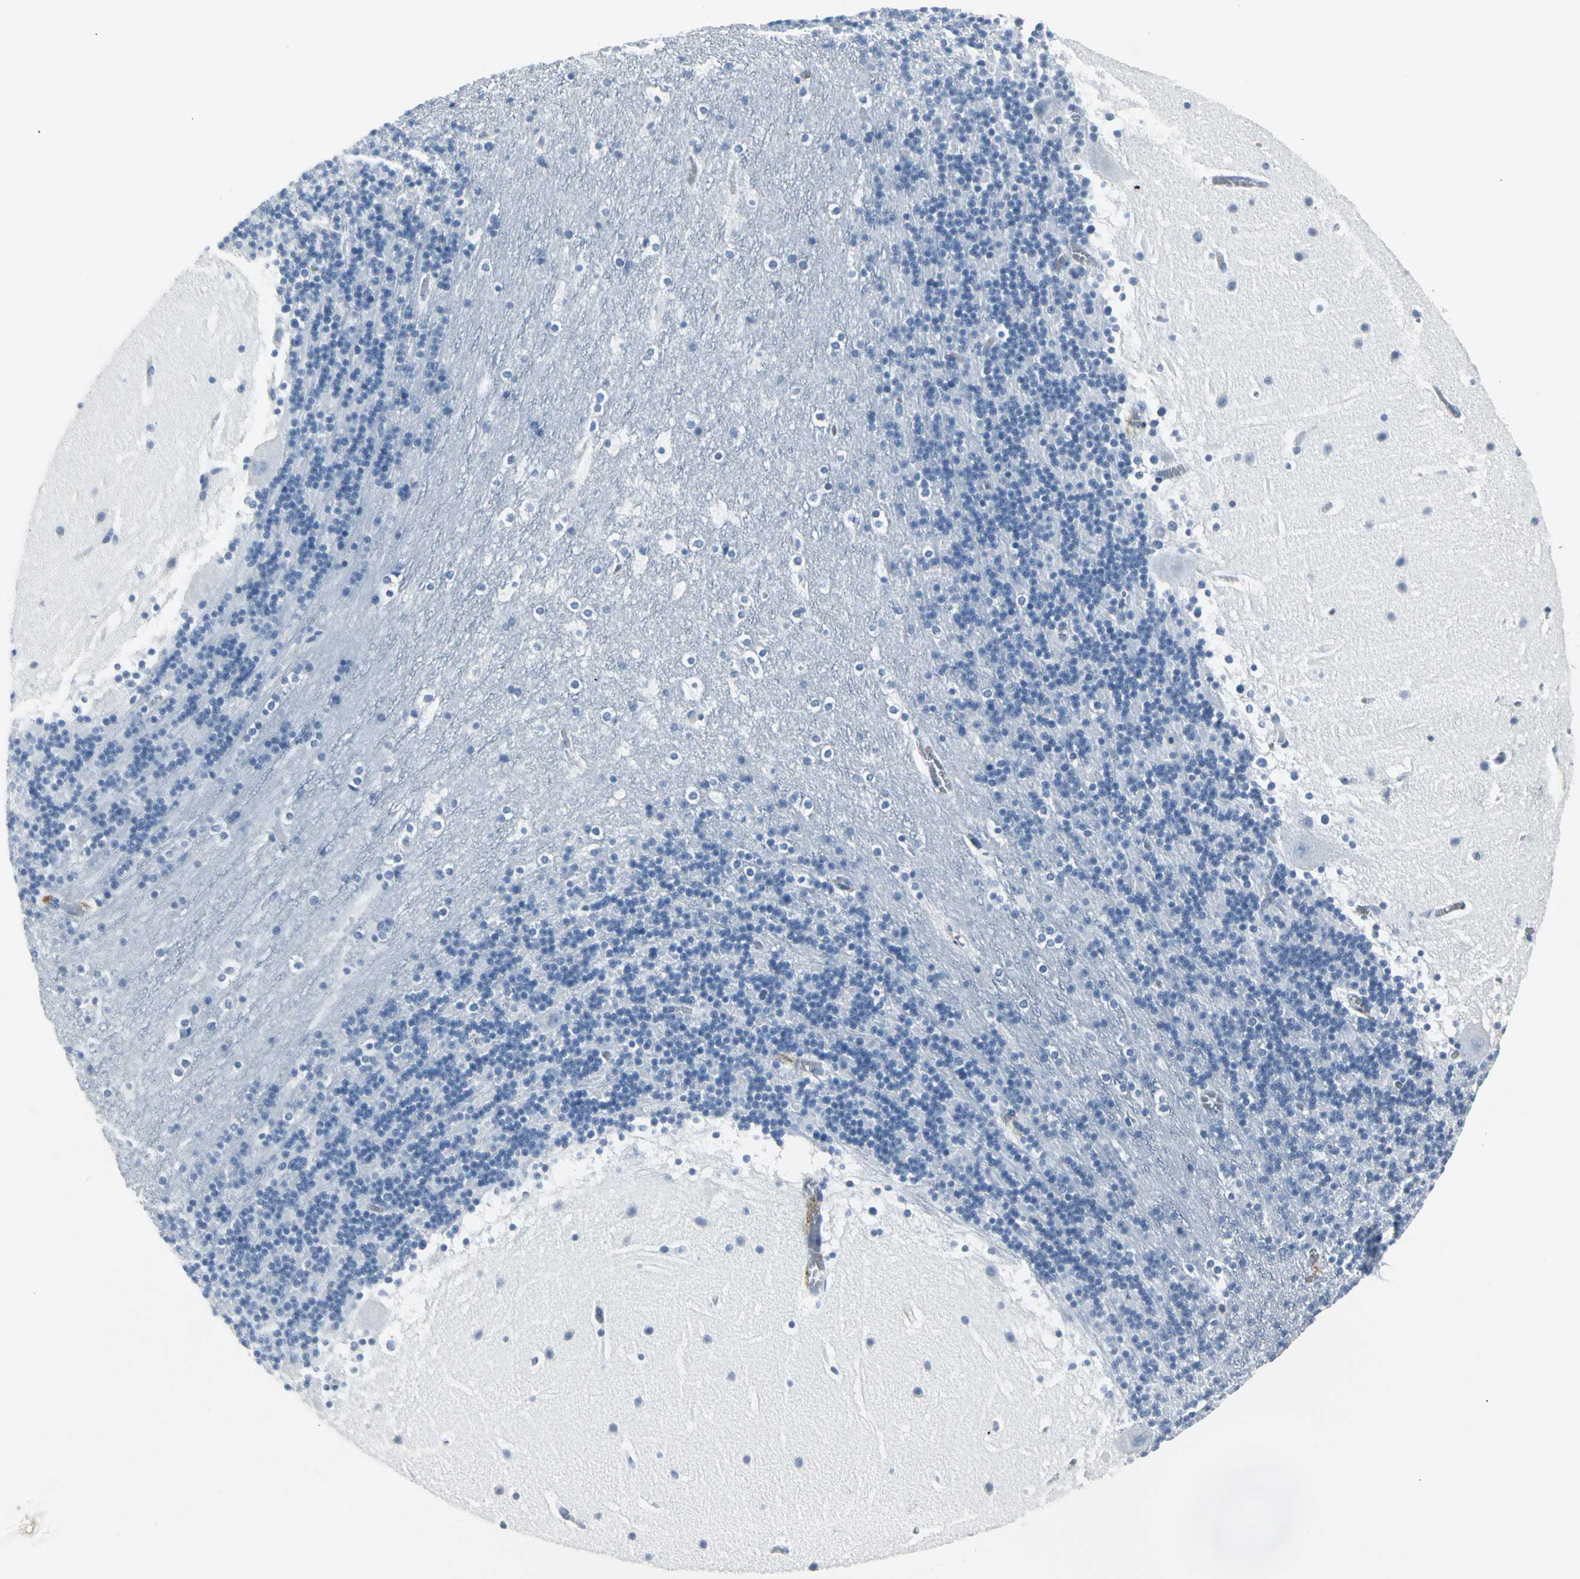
{"staining": {"intensity": "negative", "quantity": "none", "location": "none"}, "tissue": "cerebellum", "cell_type": "Cells in granular layer", "image_type": "normal", "snomed": [{"axis": "morphology", "description": "Normal tissue, NOS"}, {"axis": "topography", "description": "Cerebellum"}], "caption": "Immunohistochemical staining of benign cerebellum displays no significant expression in cells in granular layer. The staining is performed using DAB brown chromogen with nuclei counter-stained in using hematoxylin.", "gene": "IQGAP2", "patient": {"sex": "male", "age": 45}}